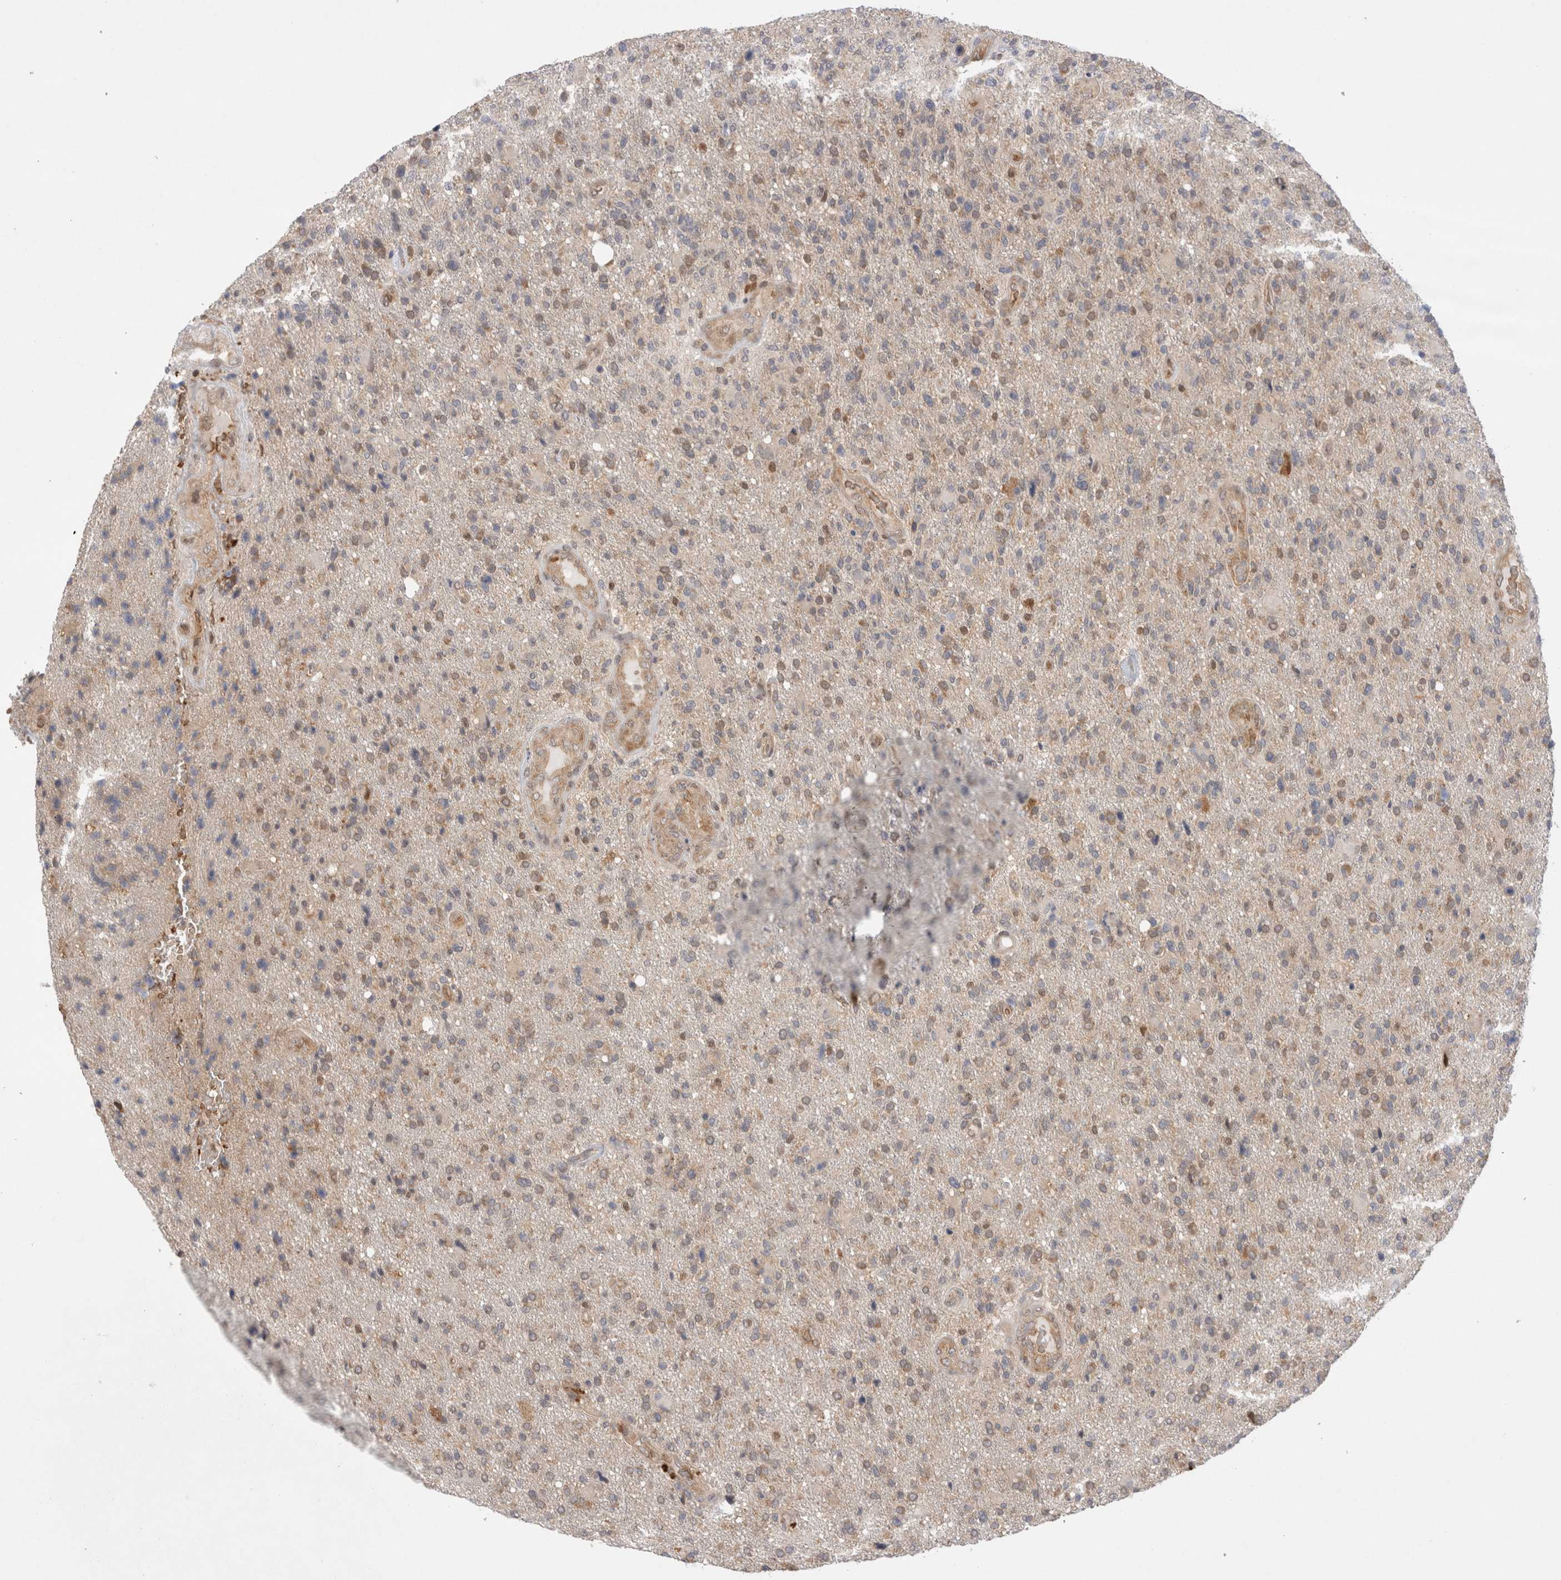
{"staining": {"intensity": "weak", "quantity": ">75%", "location": "cytoplasmic/membranous,nuclear"}, "tissue": "glioma", "cell_type": "Tumor cells", "image_type": "cancer", "snomed": [{"axis": "morphology", "description": "Glioma, malignant, High grade"}, {"axis": "topography", "description": "Brain"}], "caption": "Immunohistochemistry (IHC) (DAB) staining of human glioma displays weak cytoplasmic/membranous and nuclear protein expression in about >75% of tumor cells. (DAB (3,3'-diaminobenzidine) IHC with brightfield microscopy, high magnification).", "gene": "EIF3E", "patient": {"sex": "male", "age": 72}}